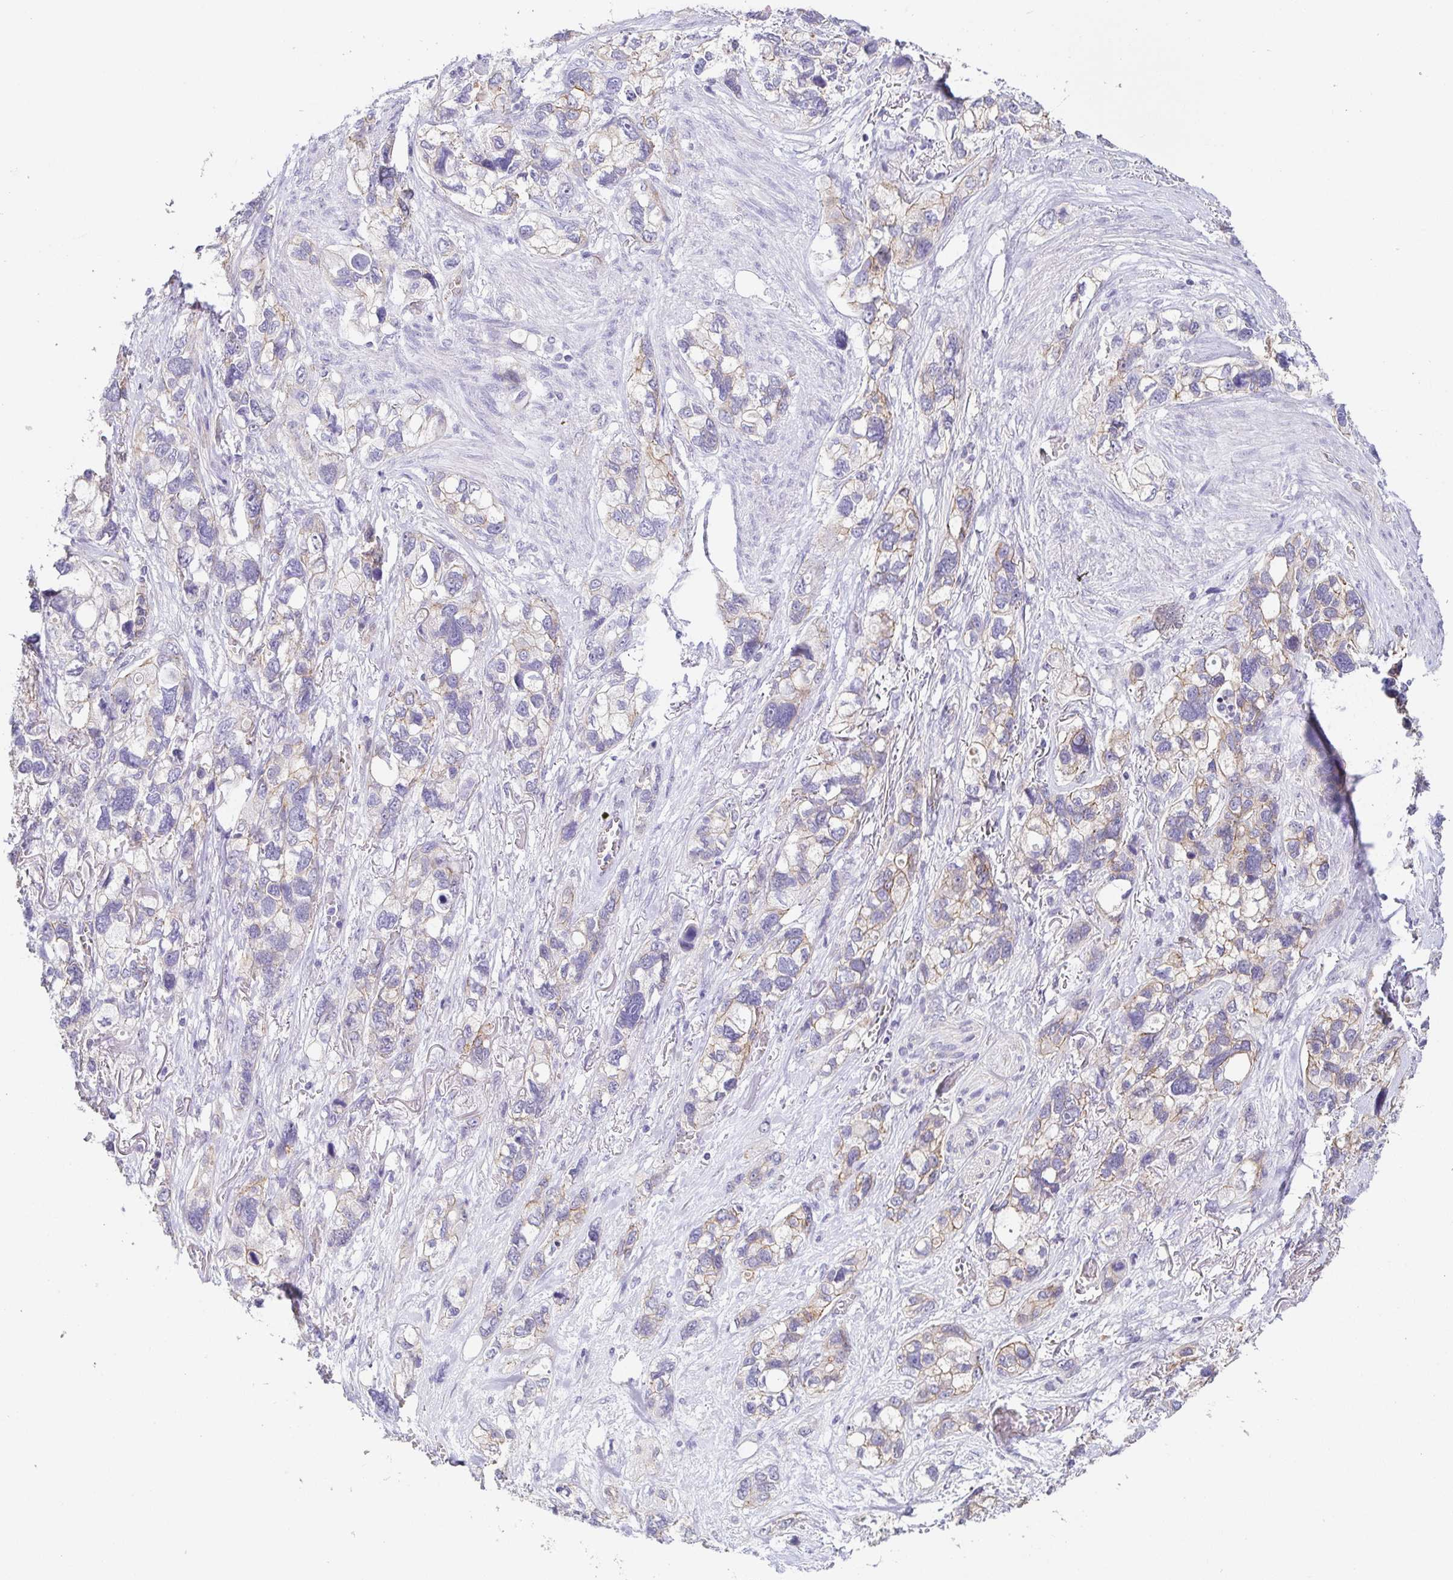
{"staining": {"intensity": "weak", "quantity": "25%-75%", "location": "cytoplasmic/membranous"}, "tissue": "stomach cancer", "cell_type": "Tumor cells", "image_type": "cancer", "snomed": [{"axis": "morphology", "description": "Adenocarcinoma, NOS"}, {"axis": "topography", "description": "Stomach, upper"}], "caption": "Adenocarcinoma (stomach) was stained to show a protein in brown. There is low levels of weak cytoplasmic/membranous positivity in approximately 25%-75% of tumor cells. (DAB (3,3'-diaminobenzidine) IHC, brown staining for protein, blue staining for nuclei).", "gene": "PIWIL3", "patient": {"sex": "female", "age": 81}}